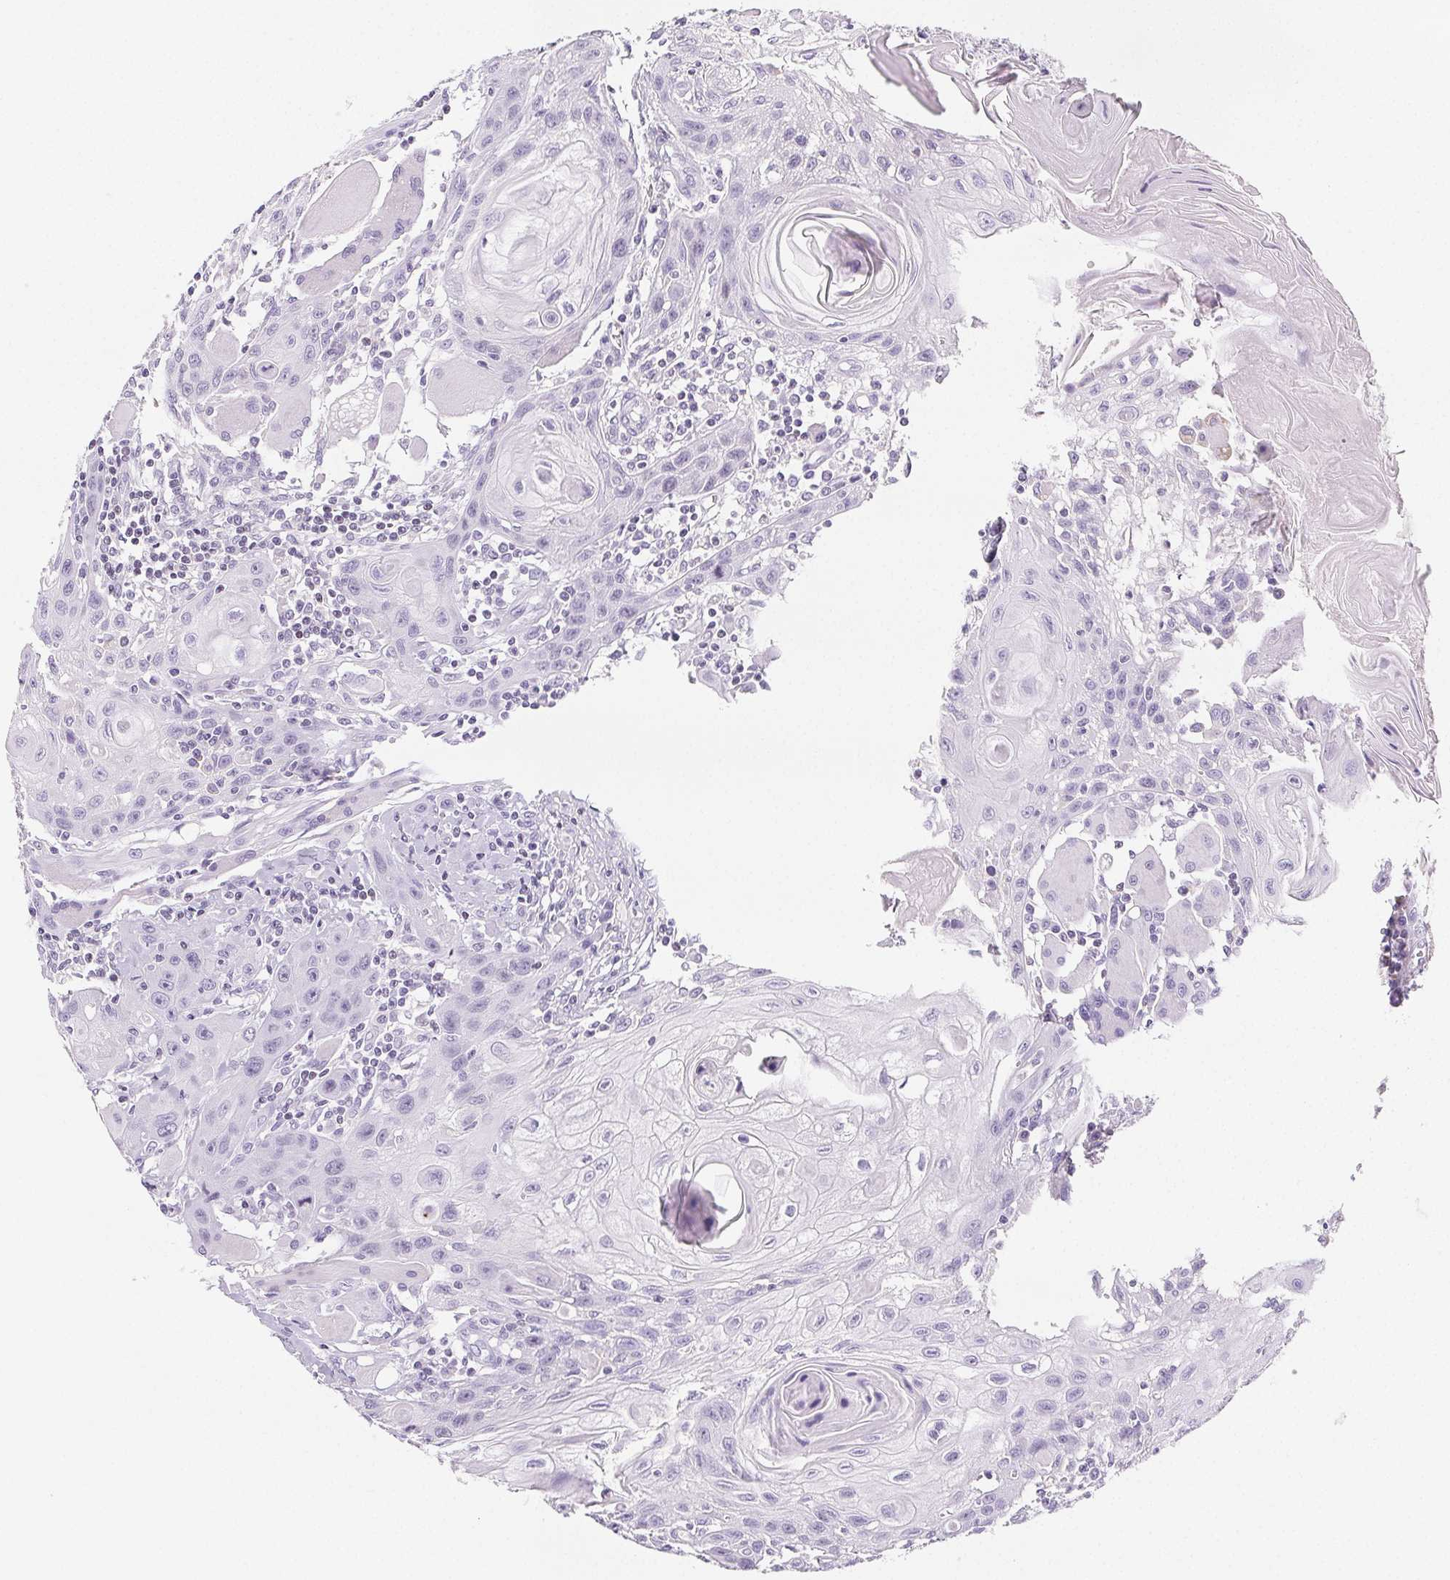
{"staining": {"intensity": "negative", "quantity": "none", "location": "none"}, "tissue": "head and neck cancer", "cell_type": "Tumor cells", "image_type": "cancer", "snomed": [{"axis": "morphology", "description": "Squamous cell carcinoma, NOS"}, {"axis": "topography", "description": "Oral tissue"}, {"axis": "topography", "description": "Head-Neck"}], "caption": "The immunohistochemistry (IHC) micrograph has no significant positivity in tumor cells of head and neck cancer (squamous cell carcinoma) tissue. Brightfield microscopy of IHC stained with DAB (brown) and hematoxylin (blue), captured at high magnification.", "gene": "BEND2", "patient": {"sex": "male", "age": 58}}